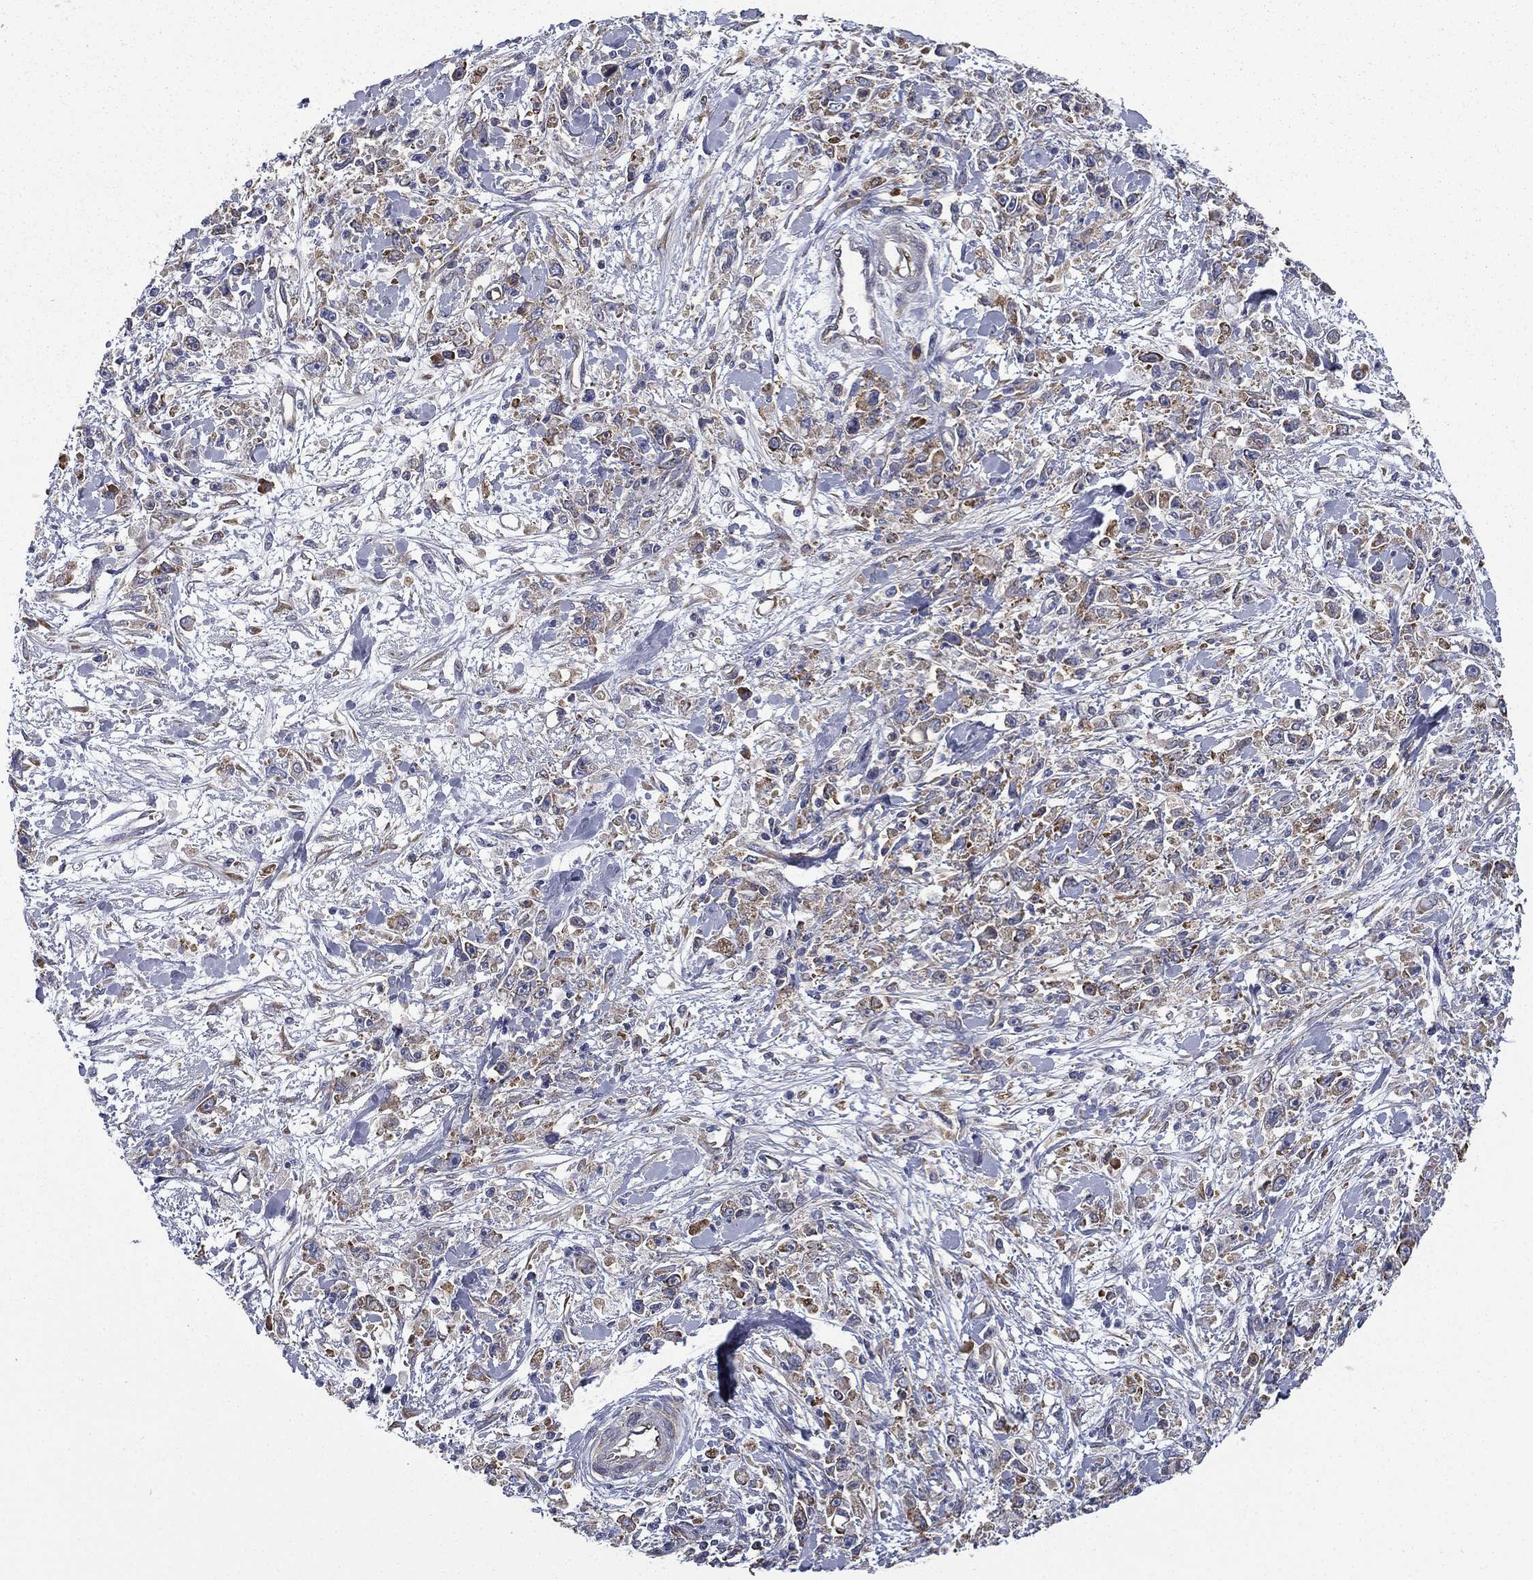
{"staining": {"intensity": "moderate", "quantity": "<25%", "location": "cytoplasmic/membranous"}, "tissue": "stomach cancer", "cell_type": "Tumor cells", "image_type": "cancer", "snomed": [{"axis": "morphology", "description": "Adenocarcinoma, NOS"}, {"axis": "topography", "description": "Stomach"}], "caption": "A micrograph of human stomach adenocarcinoma stained for a protein displays moderate cytoplasmic/membranous brown staining in tumor cells.", "gene": "FARSA", "patient": {"sex": "female", "age": 59}}